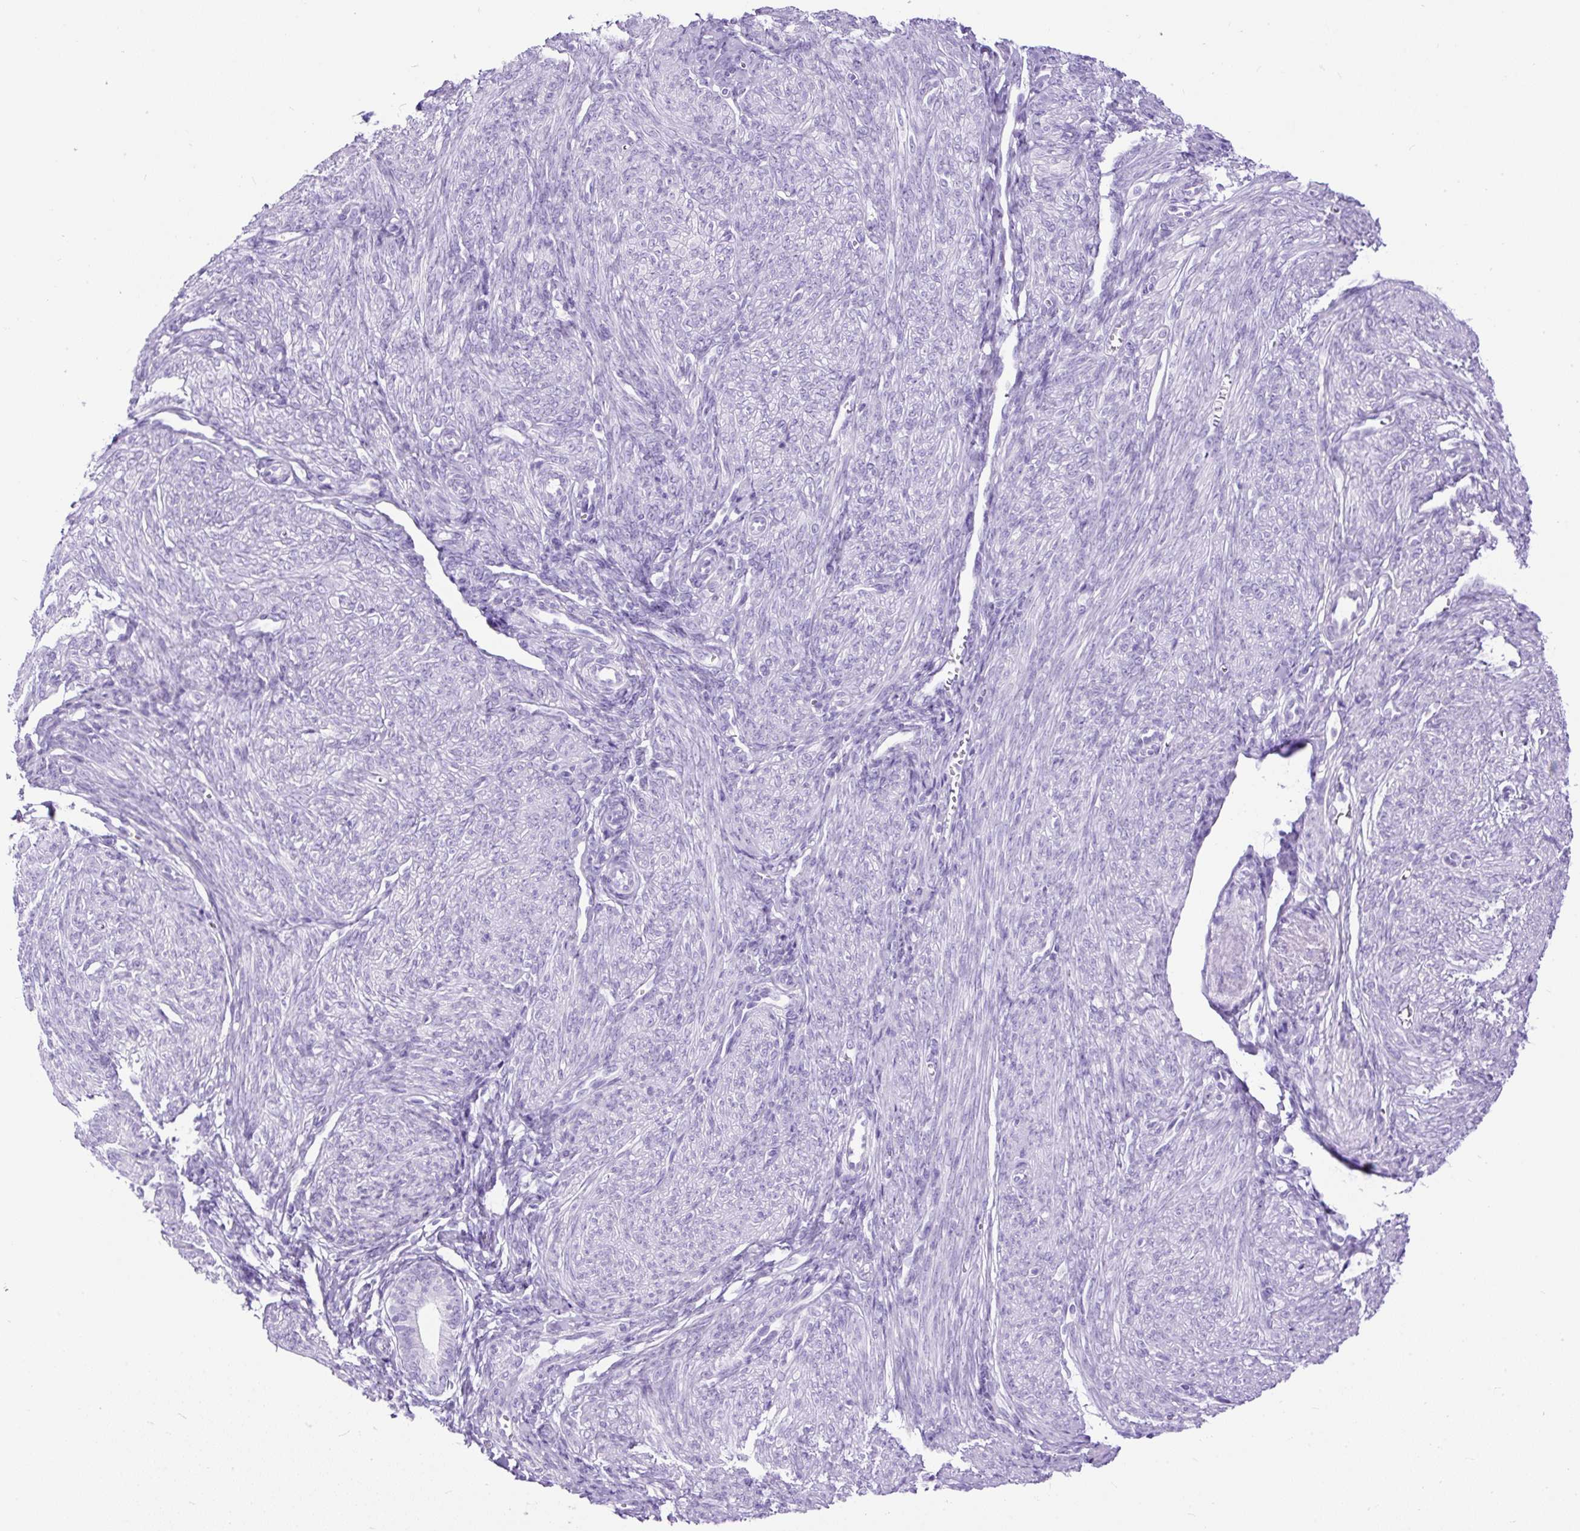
{"staining": {"intensity": "negative", "quantity": "none", "location": "none"}, "tissue": "endometrial cancer", "cell_type": "Tumor cells", "image_type": "cancer", "snomed": [{"axis": "morphology", "description": "Adenocarcinoma, NOS"}, {"axis": "topography", "description": "Endometrium"}], "caption": "Immunohistochemical staining of endometrial cancer exhibits no significant staining in tumor cells. (Stains: DAB (3,3'-diaminobenzidine) immunohistochemistry with hematoxylin counter stain, Microscopy: brightfield microscopy at high magnification).", "gene": "PDIA2", "patient": {"sex": "female", "age": 87}}